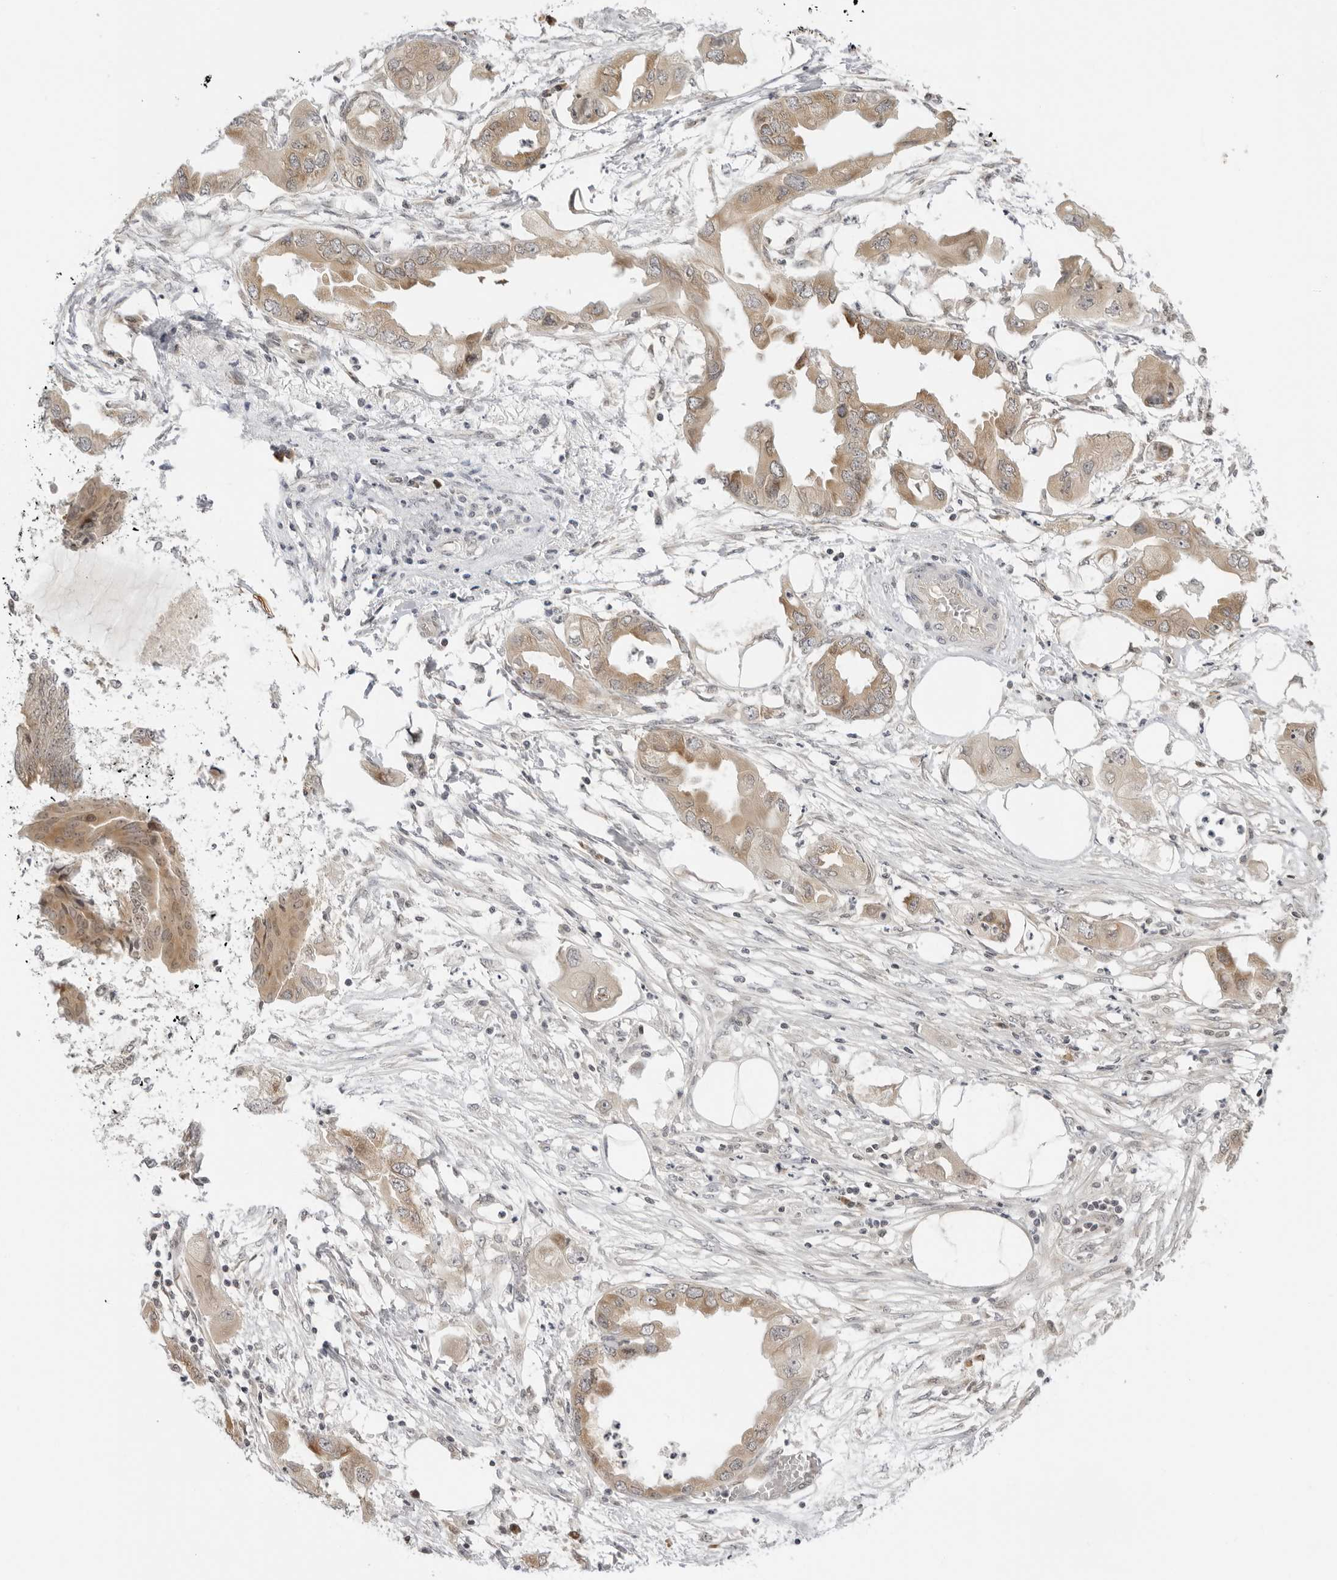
{"staining": {"intensity": "moderate", "quantity": ">75%", "location": "cytoplasmic/membranous"}, "tissue": "endometrial cancer", "cell_type": "Tumor cells", "image_type": "cancer", "snomed": [{"axis": "morphology", "description": "Adenocarcinoma, NOS"}, {"axis": "morphology", "description": "Adenocarcinoma, metastatic, NOS"}, {"axis": "topography", "description": "Adipose tissue"}, {"axis": "topography", "description": "Endometrium"}], "caption": "An IHC image of tumor tissue is shown. Protein staining in brown highlights moderate cytoplasmic/membranous positivity in endometrial cancer (metastatic adenocarcinoma) within tumor cells. The staining is performed using DAB brown chromogen to label protein expression. The nuclei are counter-stained blue using hematoxylin.", "gene": "PRRC2C", "patient": {"sex": "female", "age": 67}}